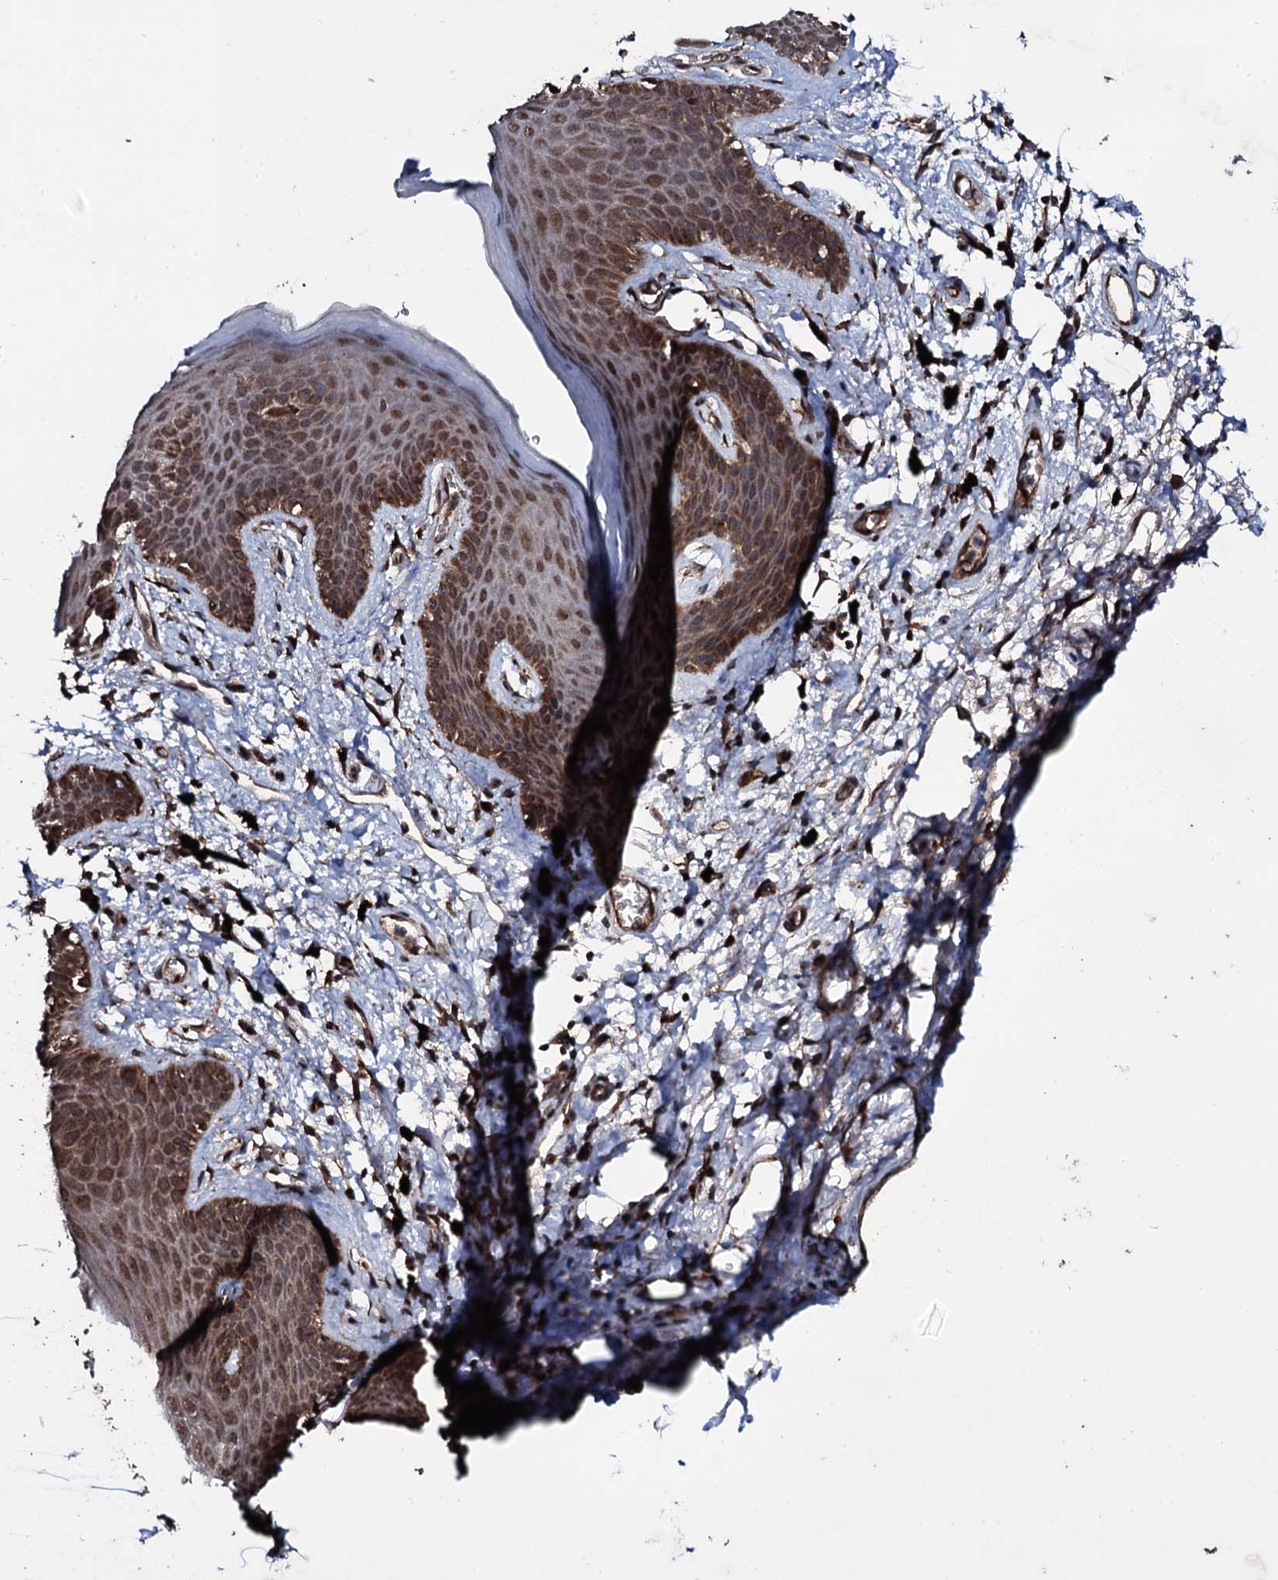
{"staining": {"intensity": "moderate", "quantity": ">75%", "location": "cytoplasmic/membranous,nuclear"}, "tissue": "skin", "cell_type": "Epidermal cells", "image_type": "normal", "snomed": [{"axis": "morphology", "description": "Normal tissue, NOS"}, {"axis": "topography", "description": "Anal"}], "caption": "Brown immunohistochemical staining in normal human skin exhibits moderate cytoplasmic/membranous,nuclear expression in approximately >75% of epidermal cells. Nuclei are stained in blue.", "gene": "MRPS31", "patient": {"sex": "female", "age": 46}}